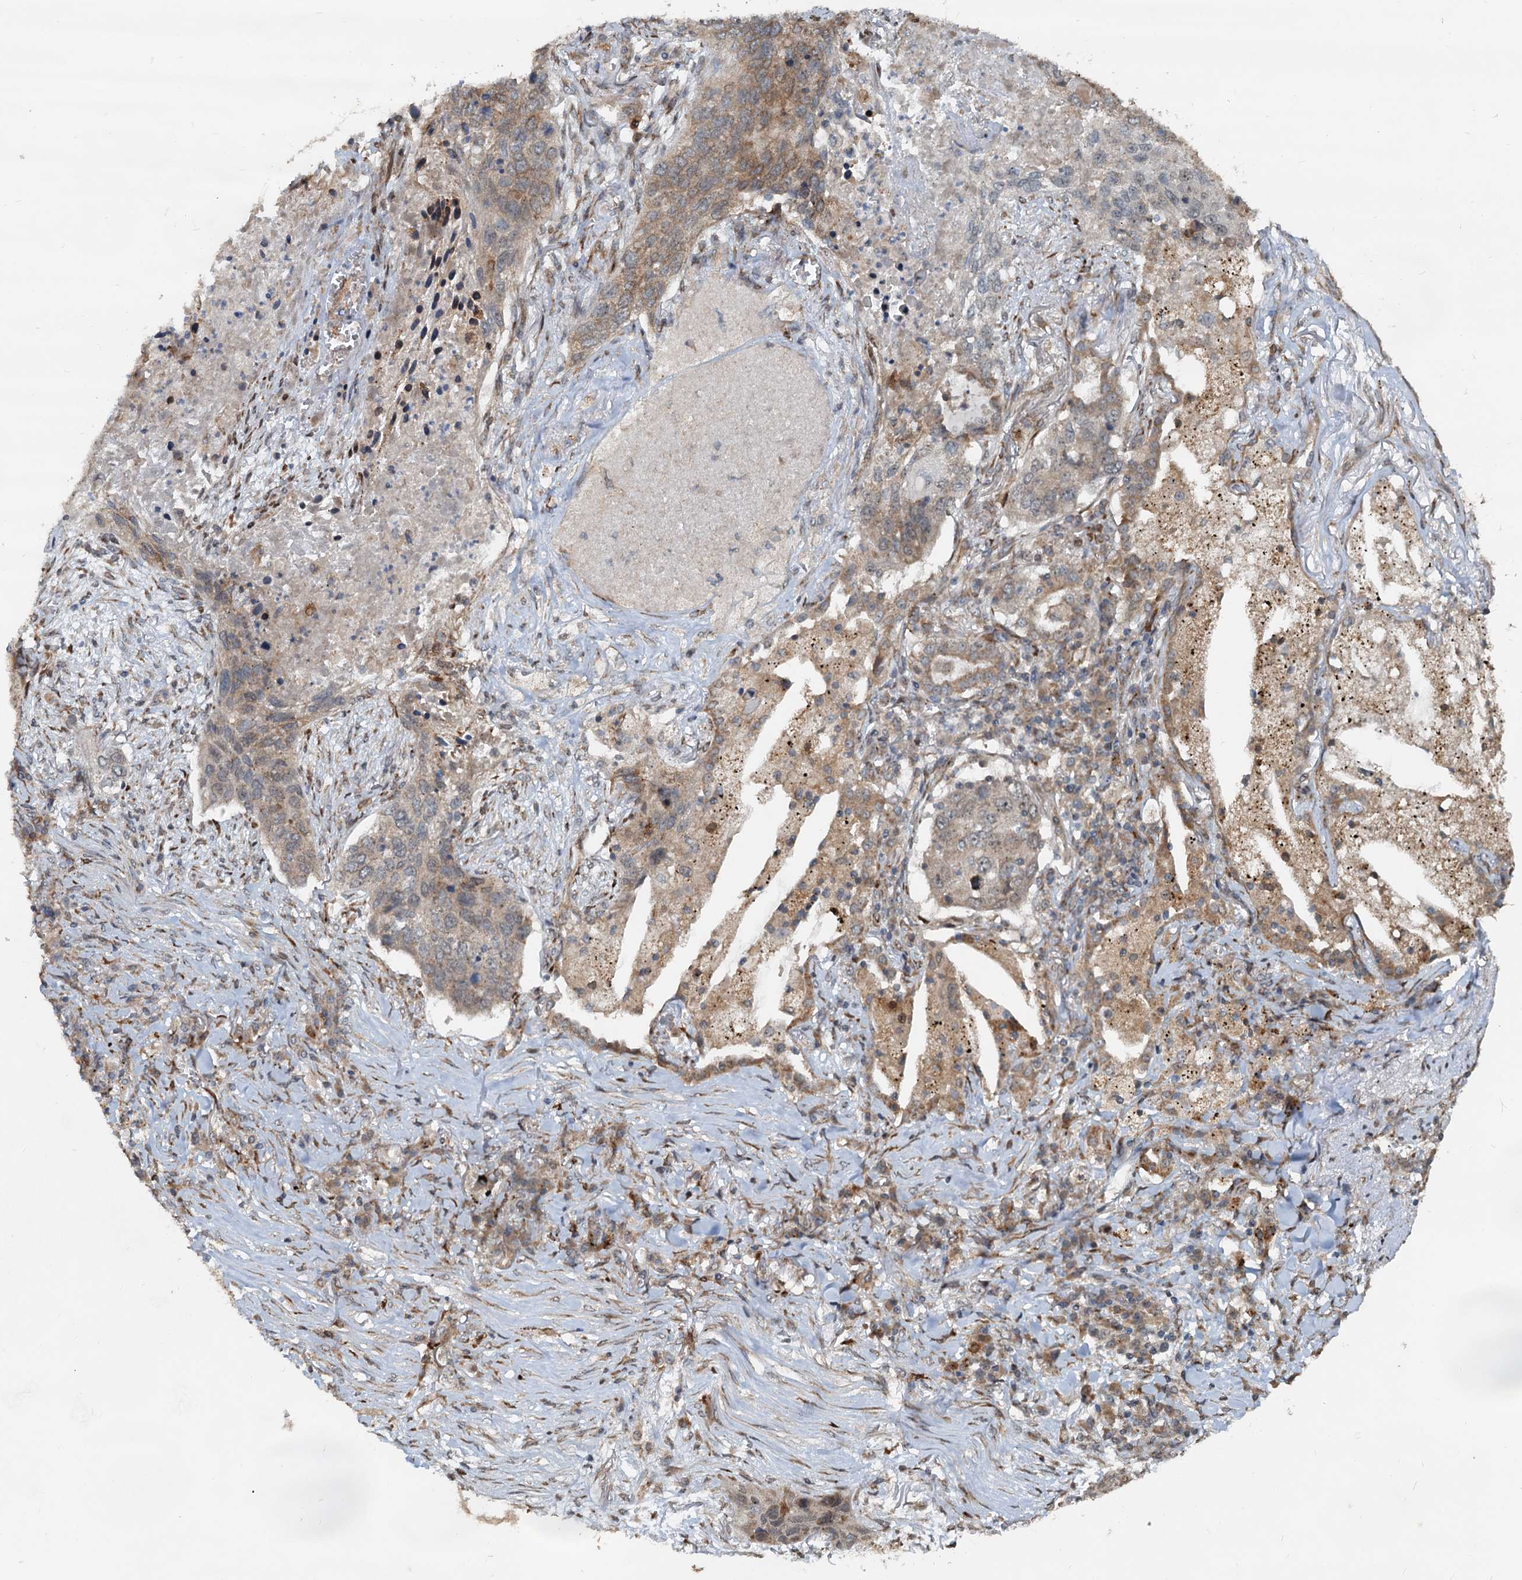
{"staining": {"intensity": "moderate", "quantity": "25%-75%", "location": "cytoplasmic/membranous"}, "tissue": "lung cancer", "cell_type": "Tumor cells", "image_type": "cancer", "snomed": [{"axis": "morphology", "description": "Squamous cell carcinoma, NOS"}, {"axis": "topography", "description": "Lung"}], "caption": "Protein staining demonstrates moderate cytoplasmic/membranous positivity in approximately 25%-75% of tumor cells in lung squamous cell carcinoma. The protein is stained brown, and the nuclei are stained in blue (DAB IHC with brightfield microscopy, high magnification).", "gene": "CEP68", "patient": {"sex": "female", "age": 63}}